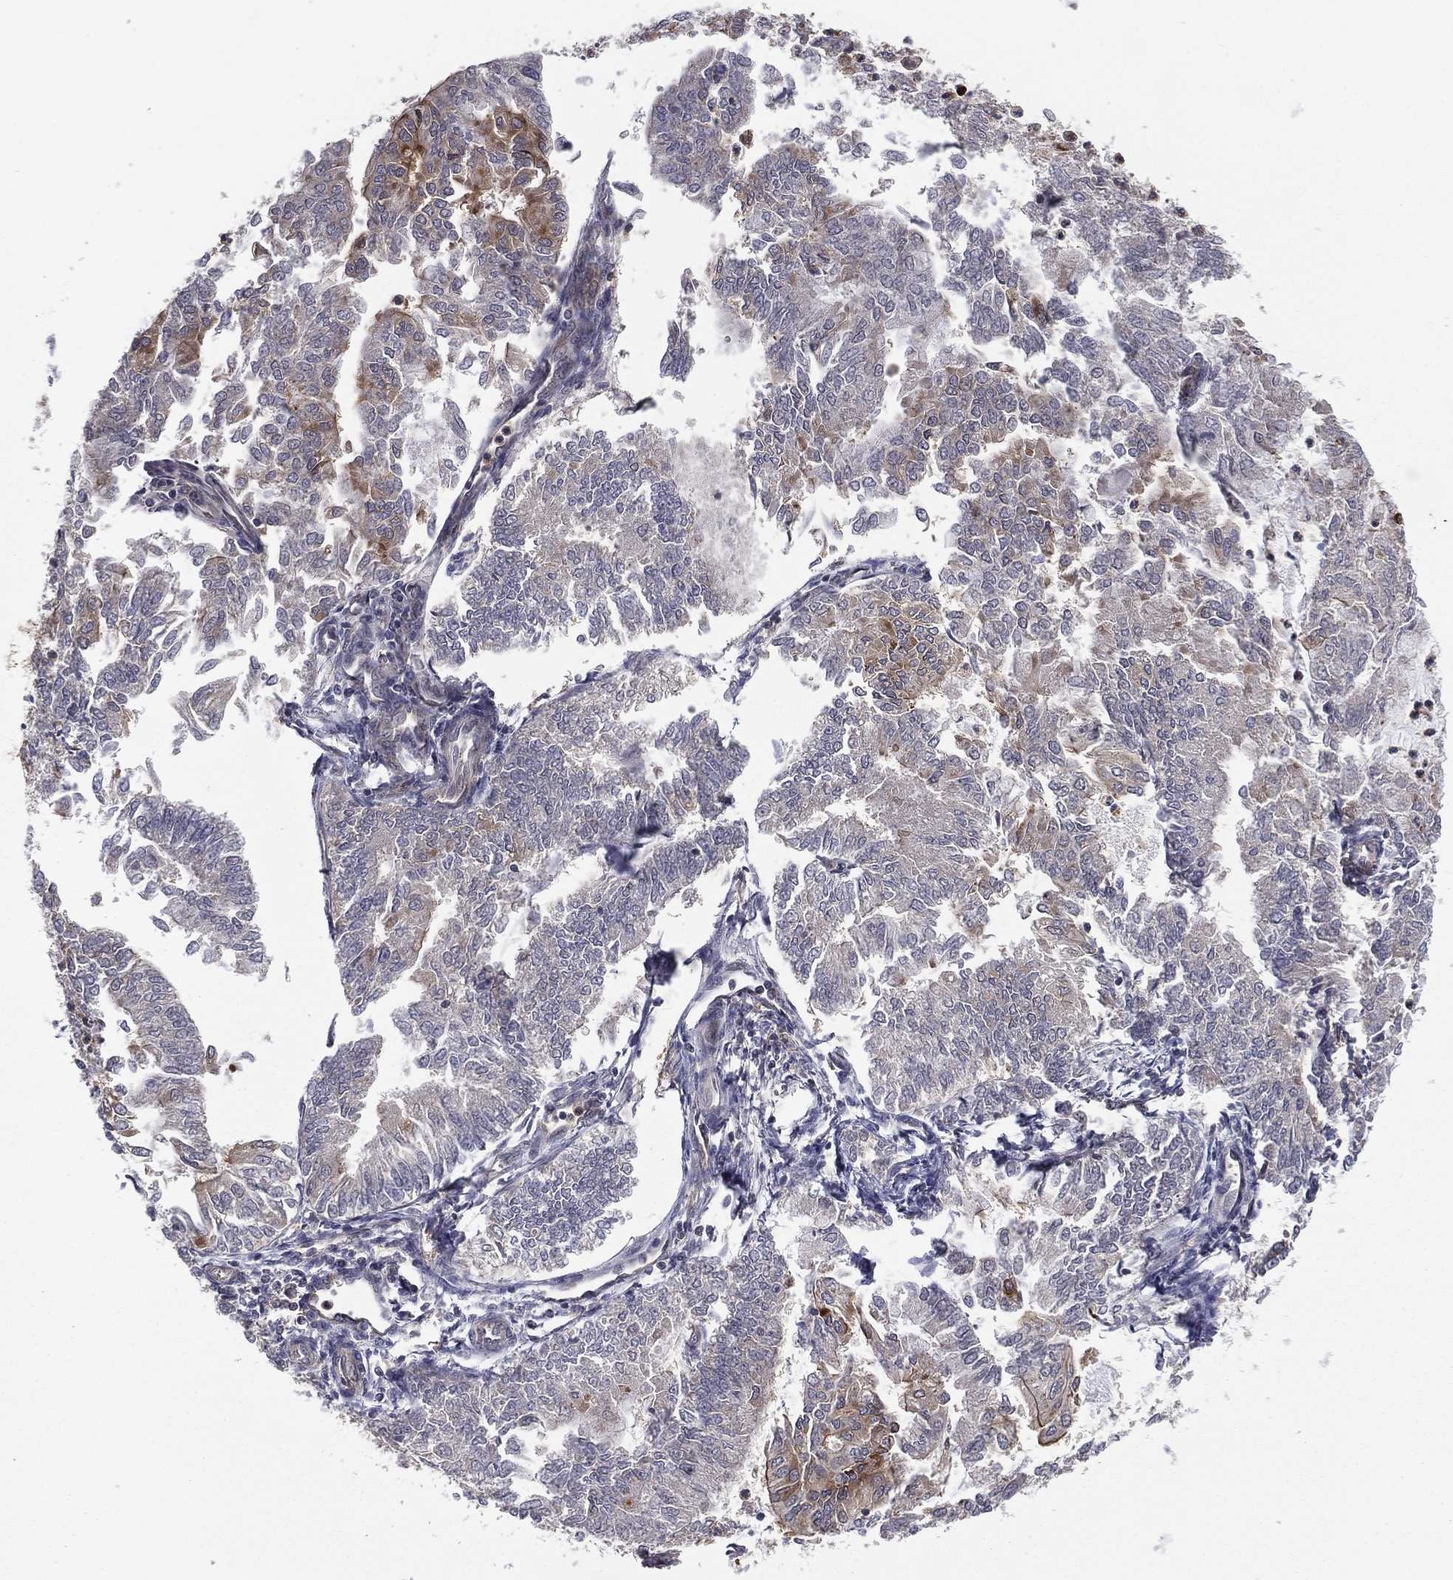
{"staining": {"intensity": "moderate", "quantity": "<25%", "location": "cytoplasmic/membranous"}, "tissue": "endometrial cancer", "cell_type": "Tumor cells", "image_type": "cancer", "snomed": [{"axis": "morphology", "description": "Adenocarcinoma, NOS"}, {"axis": "topography", "description": "Endometrium"}], "caption": "Brown immunohistochemical staining in endometrial cancer (adenocarcinoma) demonstrates moderate cytoplasmic/membranous positivity in approximately <25% of tumor cells.", "gene": "GPALPP1", "patient": {"sex": "female", "age": 59}}